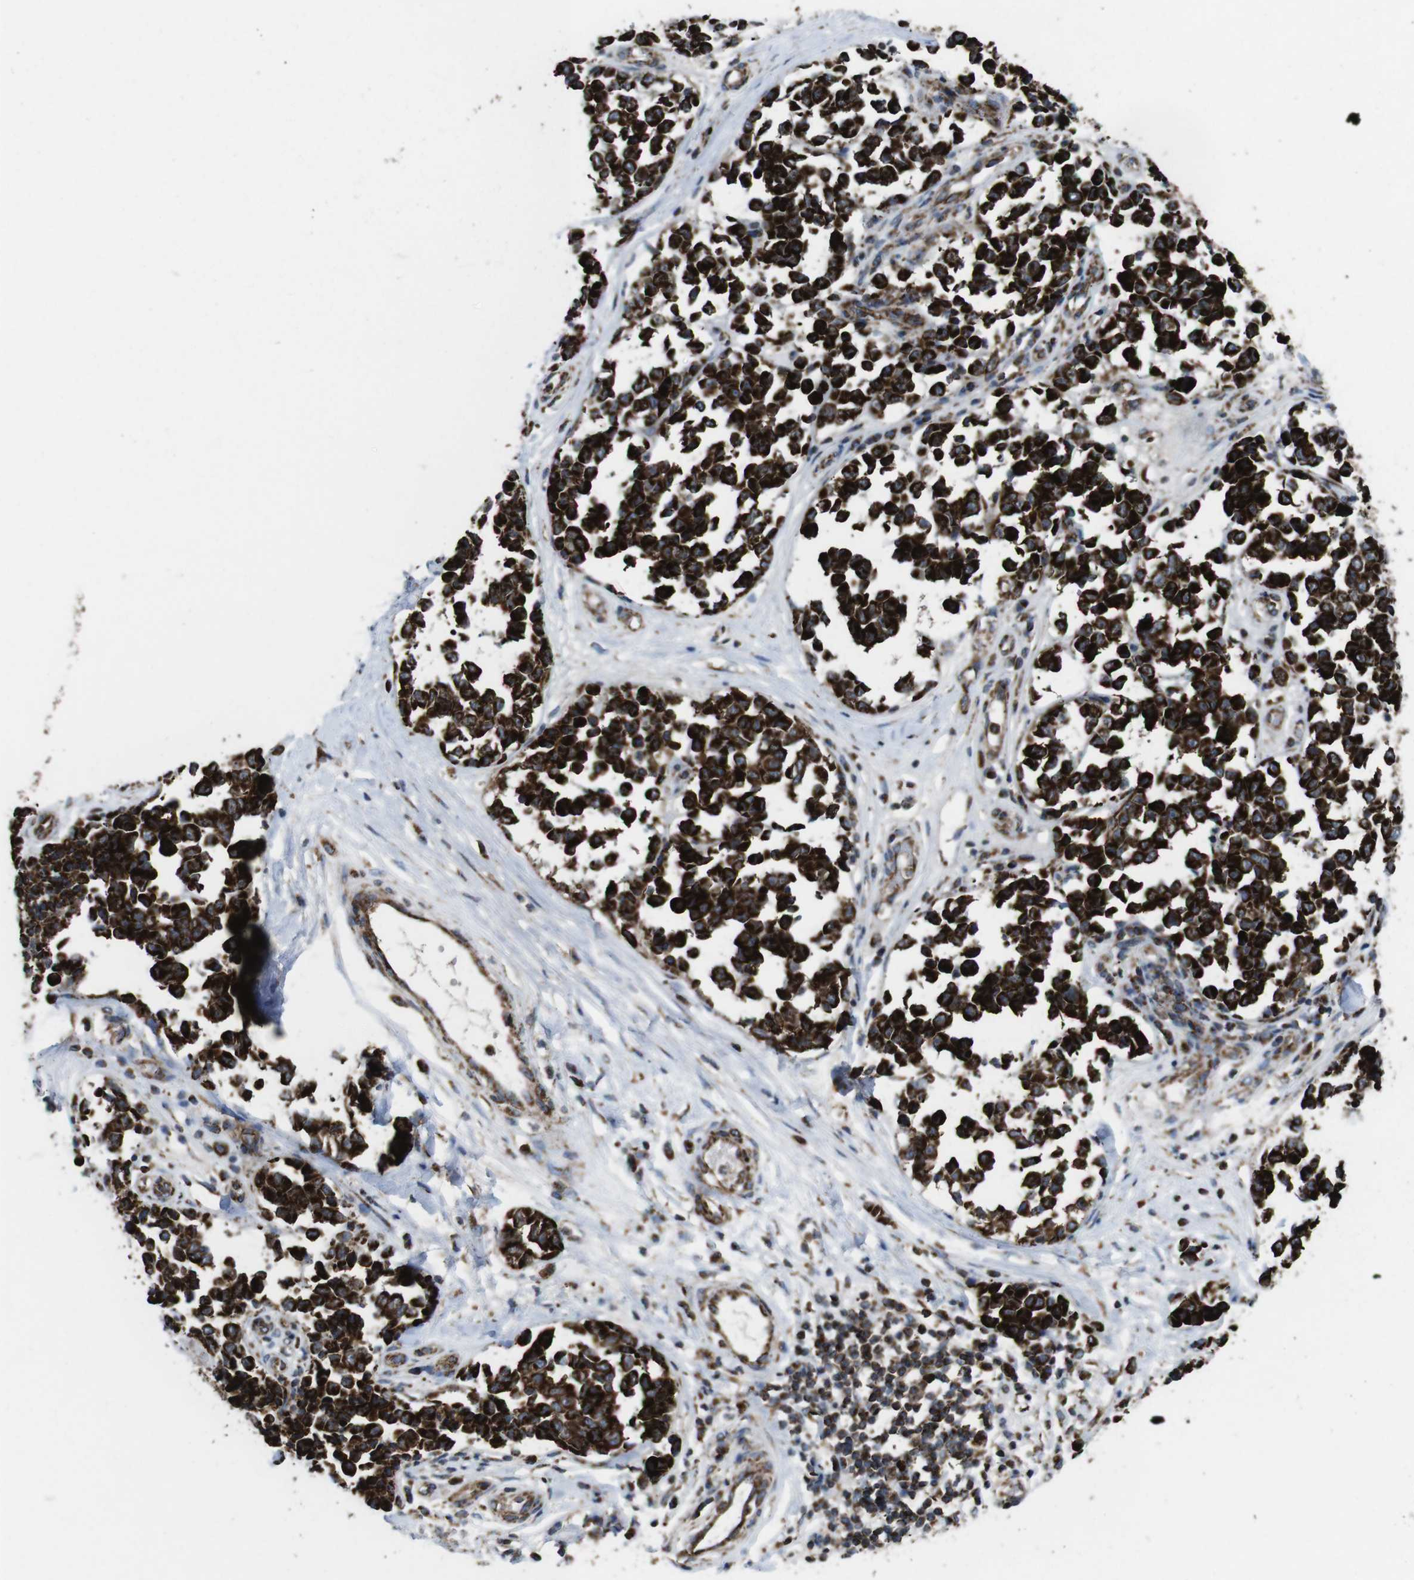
{"staining": {"intensity": "strong", "quantity": ">75%", "location": "cytoplasmic/membranous"}, "tissue": "melanoma", "cell_type": "Tumor cells", "image_type": "cancer", "snomed": [{"axis": "morphology", "description": "Malignant melanoma, NOS"}, {"axis": "topography", "description": "Skin"}], "caption": "This is an image of IHC staining of melanoma, which shows strong staining in the cytoplasmic/membranous of tumor cells.", "gene": "HK1", "patient": {"sex": "female", "age": 64}}